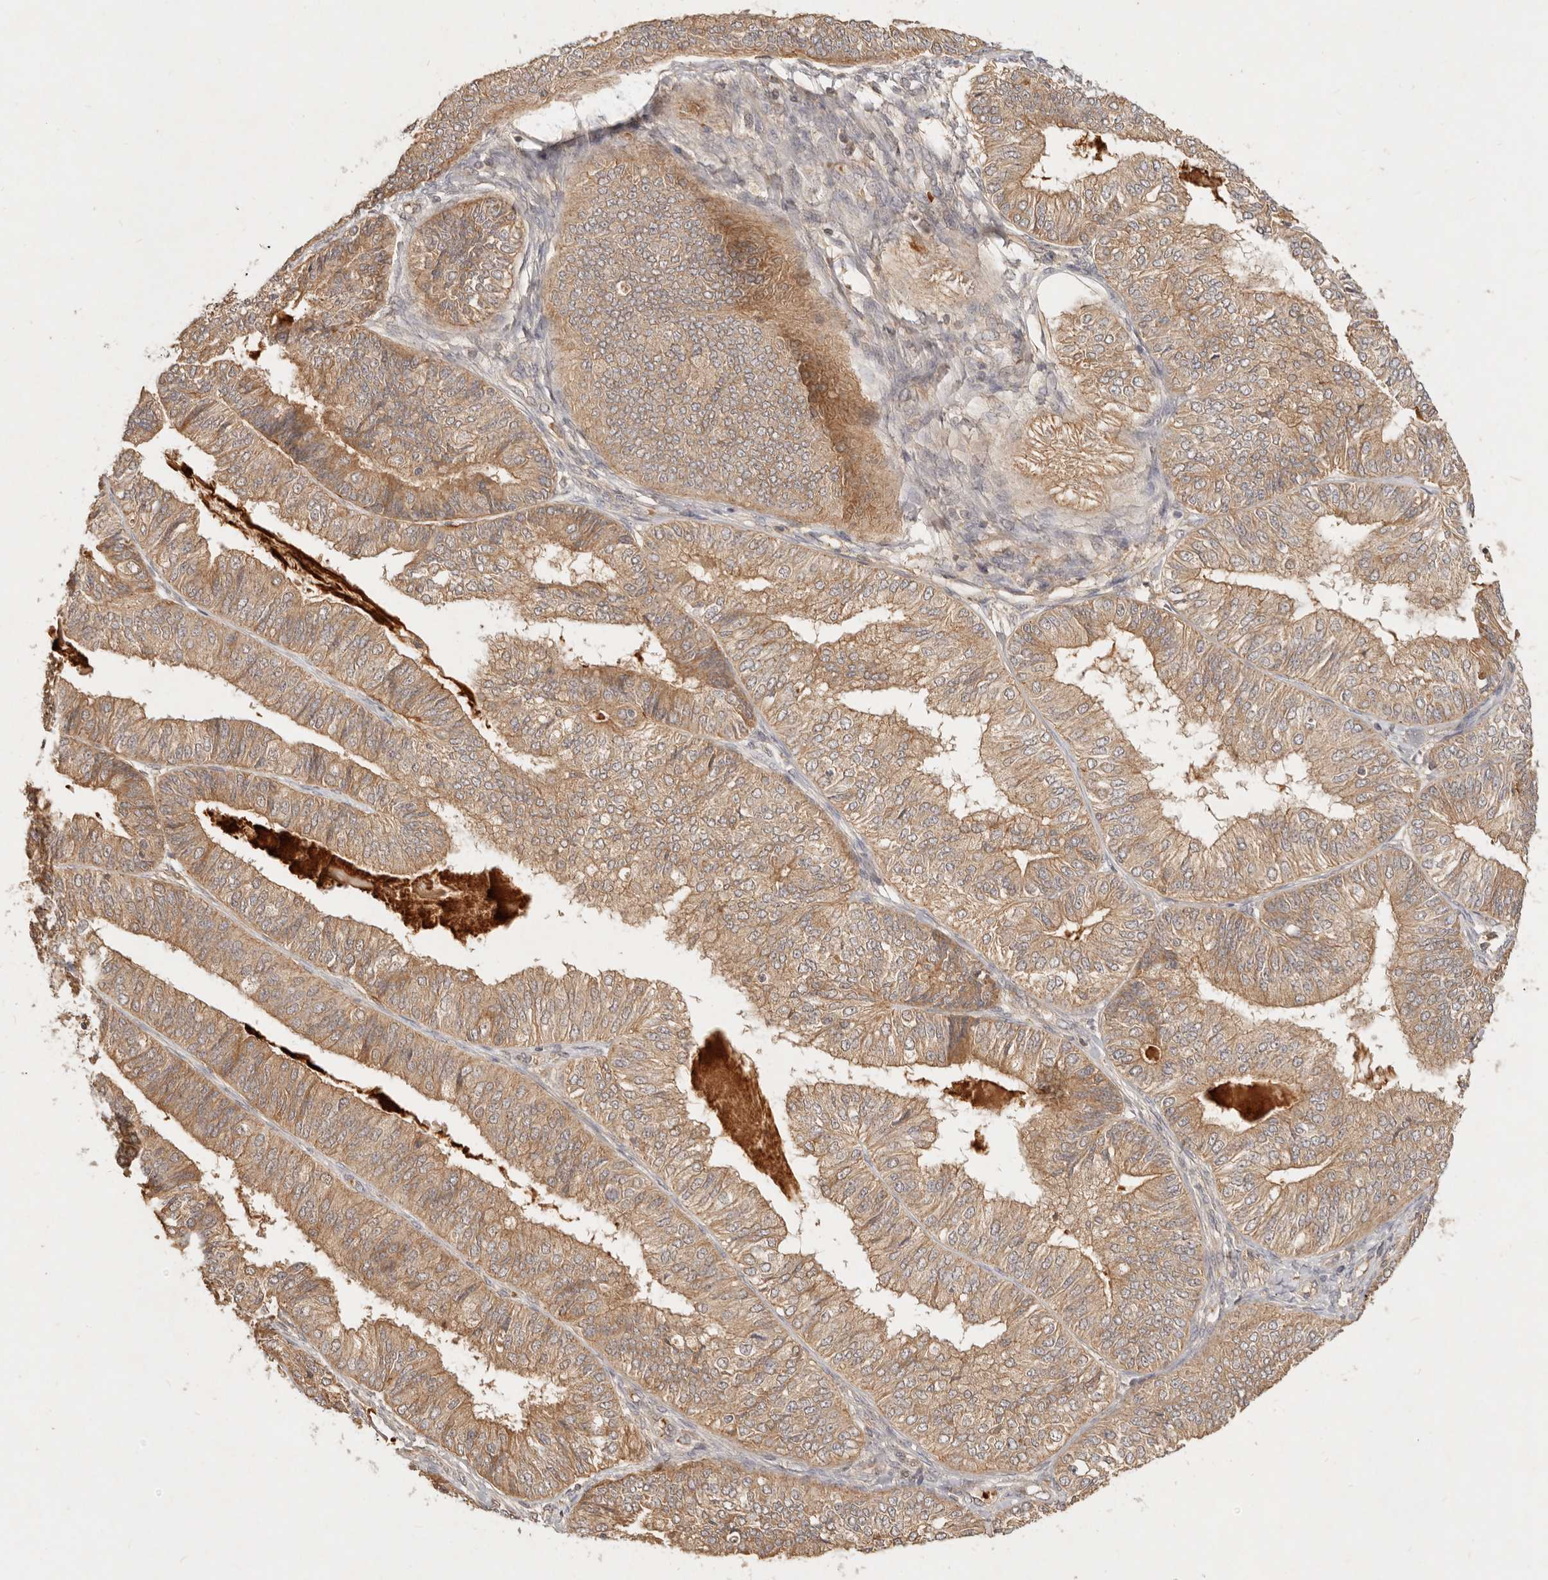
{"staining": {"intensity": "moderate", "quantity": ">75%", "location": "cytoplasmic/membranous"}, "tissue": "endometrial cancer", "cell_type": "Tumor cells", "image_type": "cancer", "snomed": [{"axis": "morphology", "description": "Adenocarcinoma, NOS"}, {"axis": "topography", "description": "Endometrium"}], "caption": "Immunohistochemistry (IHC) image of neoplastic tissue: human endometrial cancer (adenocarcinoma) stained using immunohistochemistry displays medium levels of moderate protein expression localized specifically in the cytoplasmic/membranous of tumor cells, appearing as a cytoplasmic/membranous brown color.", "gene": "FREM2", "patient": {"sex": "female", "age": 58}}